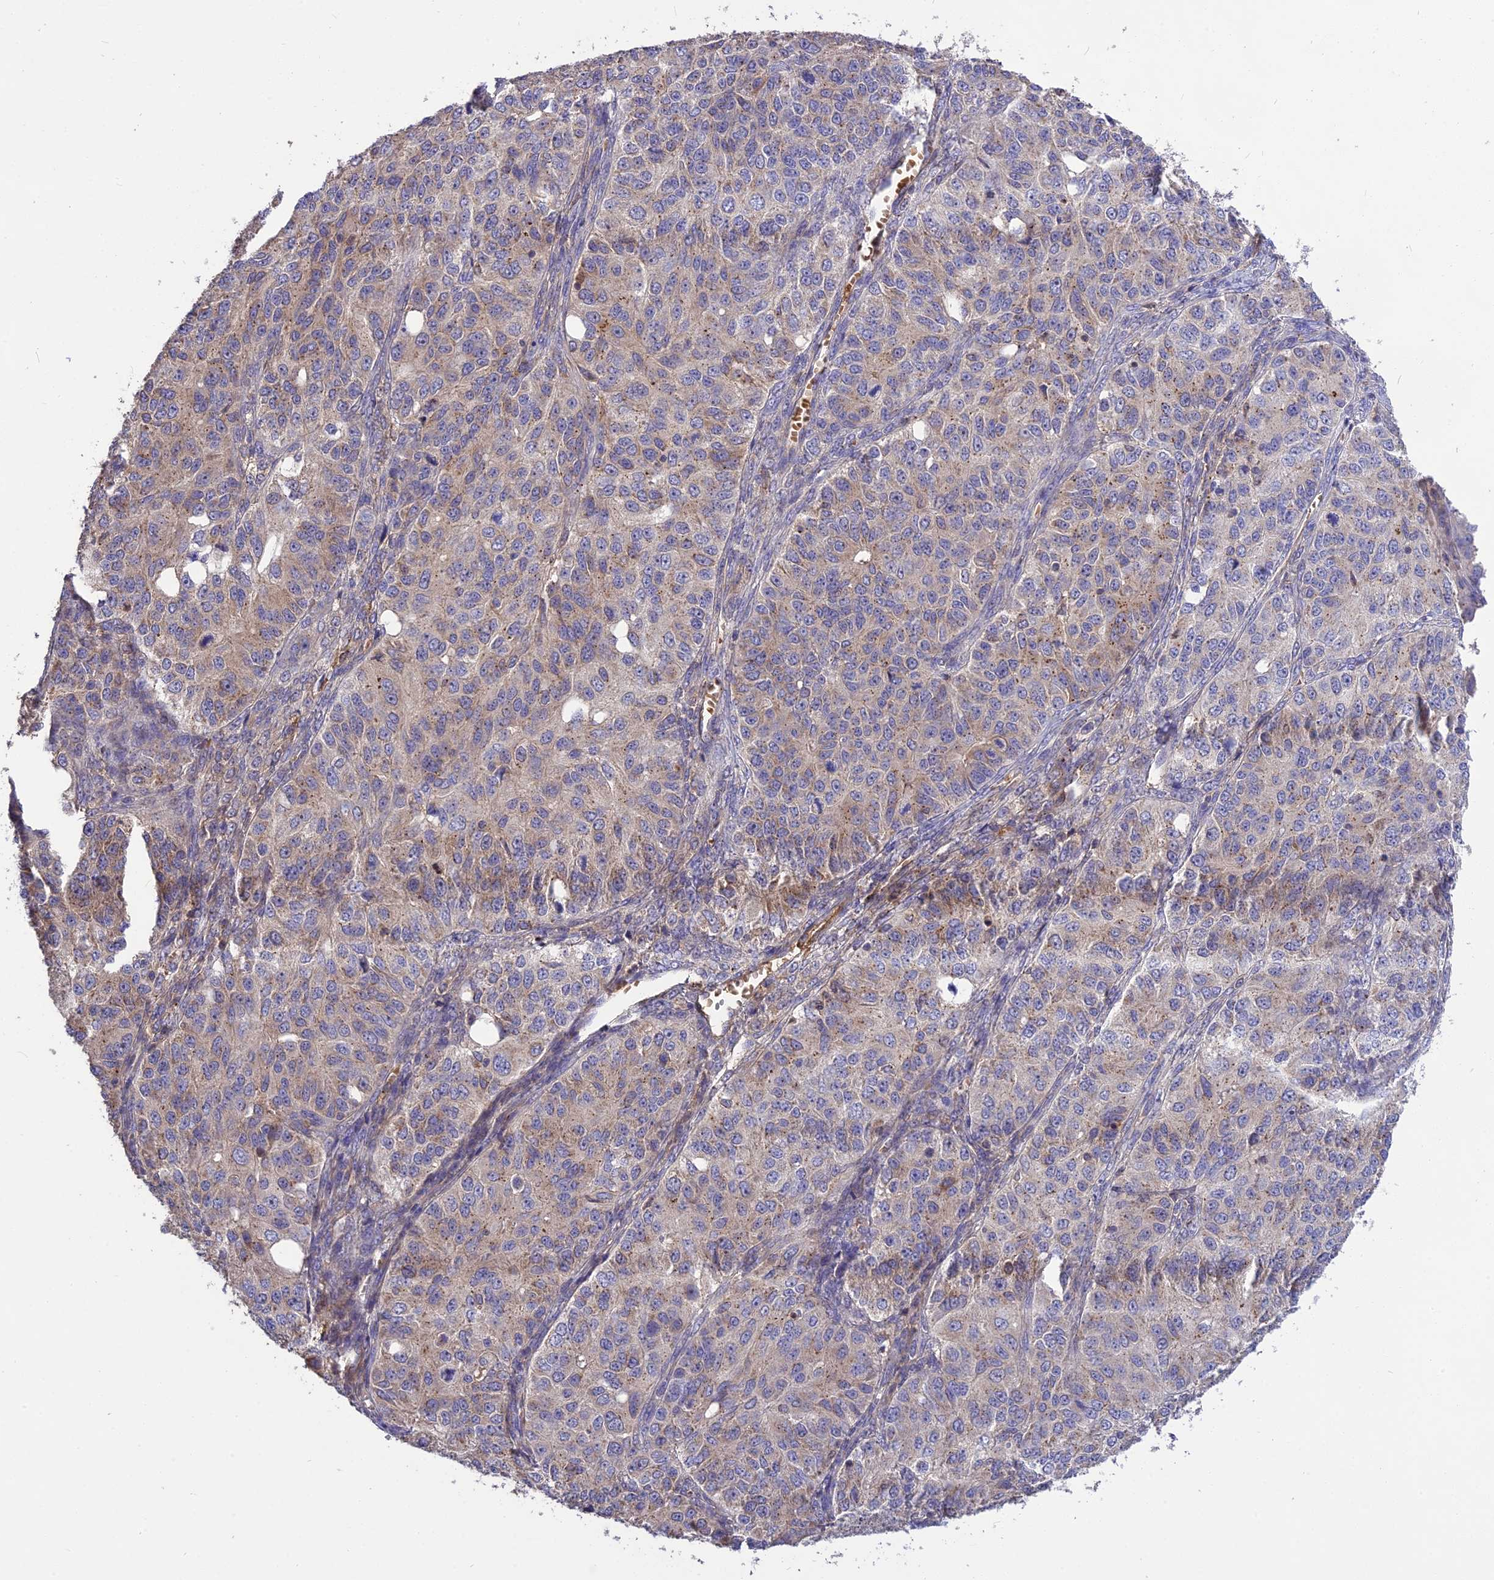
{"staining": {"intensity": "moderate", "quantity": "<25%", "location": "cytoplasmic/membranous"}, "tissue": "ovarian cancer", "cell_type": "Tumor cells", "image_type": "cancer", "snomed": [{"axis": "morphology", "description": "Carcinoma, endometroid"}, {"axis": "topography", "description": "Ovary"}], "caption": "DAB (3,3'-diaminobenzidine) immunohistochemical staining of ovarian cancer (endometroid carcinoma) reveals moderate cytoplasmic/membranous protein positivity in approximately <25% of tumor cells. (DAB IHC with brightfield microscopy, high magnification).", "gene": "NUDT8", "patient": {"sex": "female", "age": 51}}